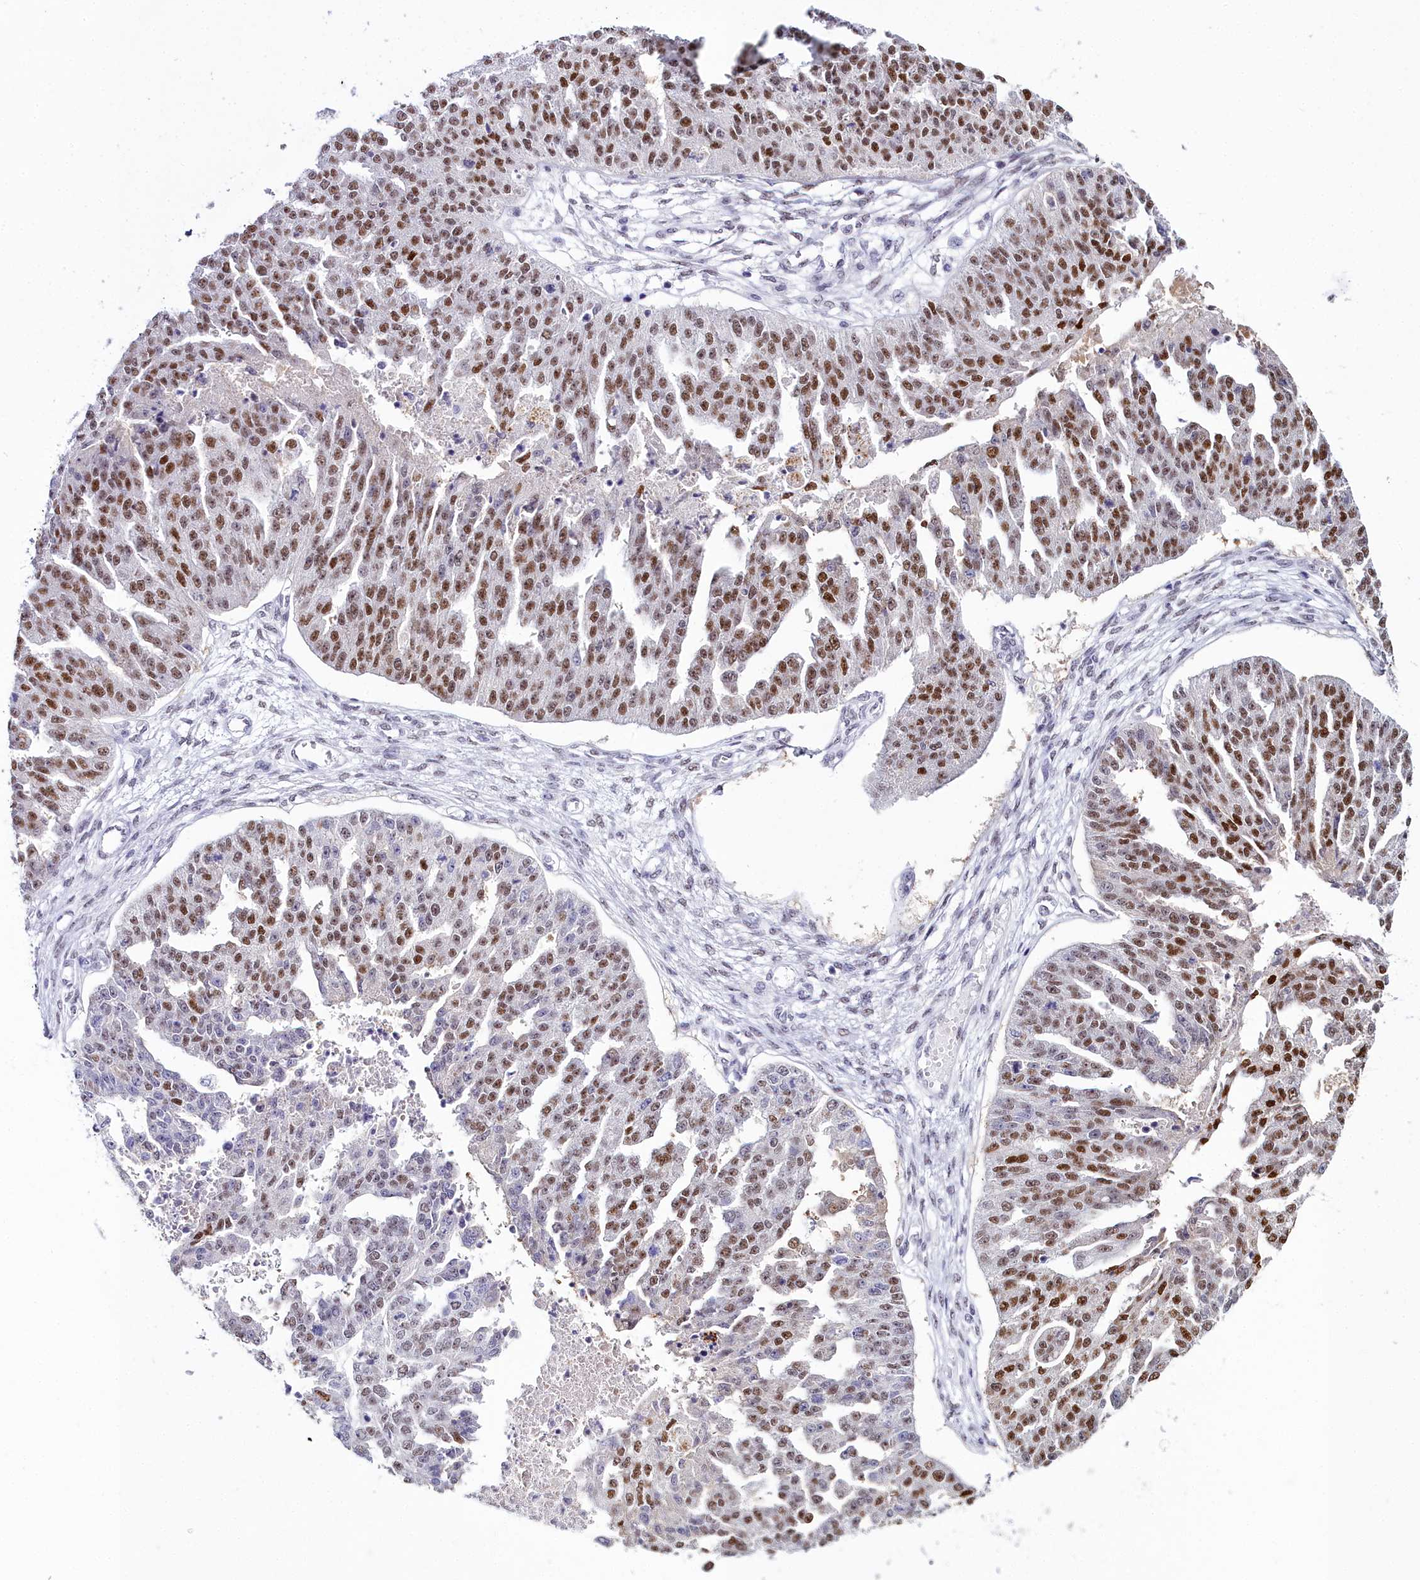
{"staining": {"intensity": "moderate", "quantity": ">75%", "location": "nuclear"}, "tissue": "ovarian cancer", "cell_type": "Tumor cells", "image_type": "cancer", "snomed": [{"axis": "morphology", "description": "Cystadenocarcinoma, serous, NOS"}, {"axis": "topography", "description": "Ovary"}], "caption": "This is an image of immunohistochemistry staining of ovarian cancer (serous cystadenocarcinoma), which shows moderate positivity in the nuclear of tumor cells.", "gene": "RBM12", "patient": {"sex": "female", "age": 58}}